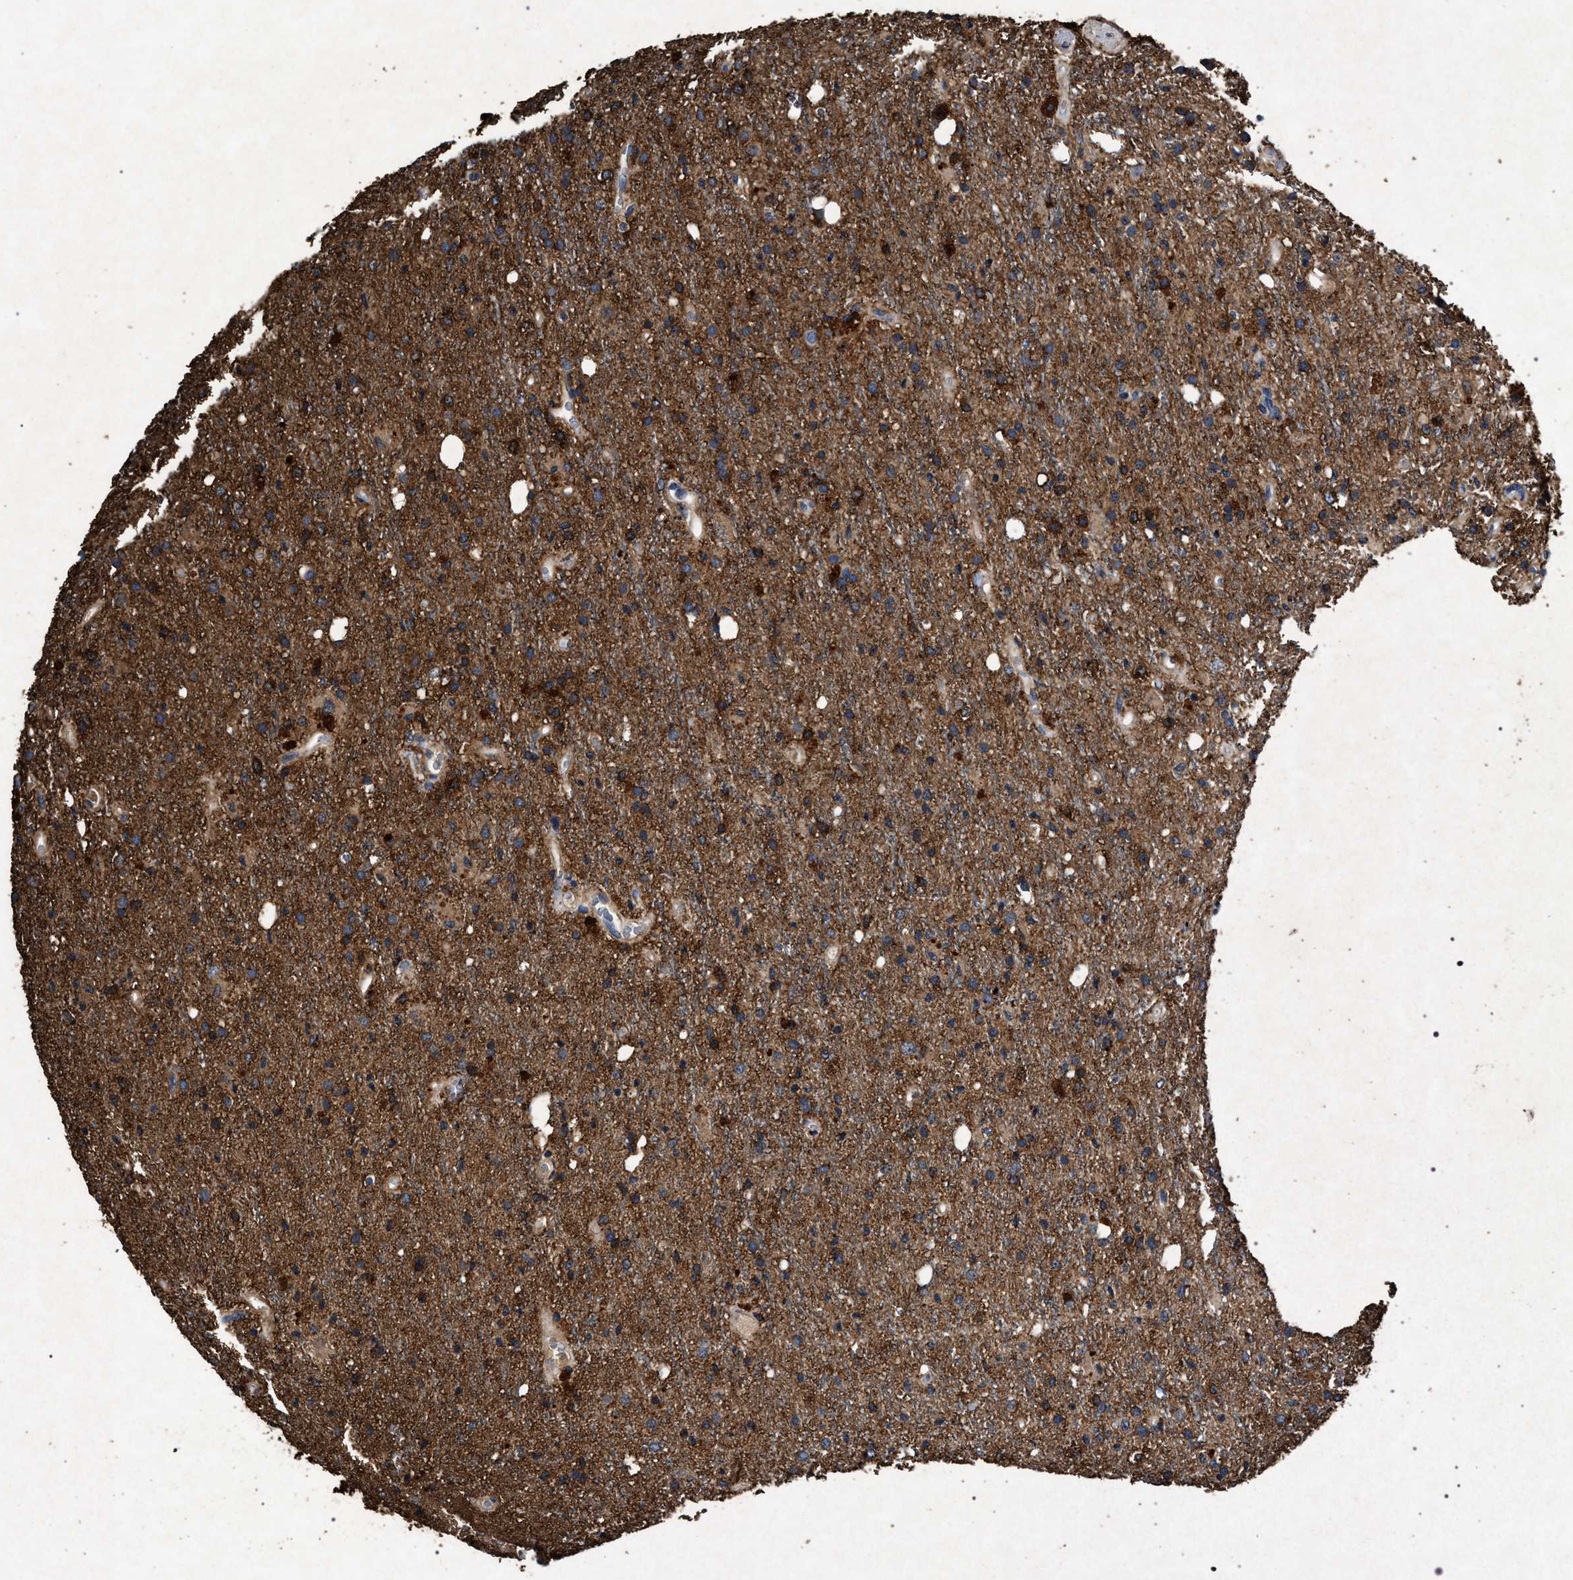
{"staining": {"intensity": "moderate", "quantity": ">75%", "location": "cytoplasmic/membranous"}, "tissue": "glioma", "cell_type": "Tumor cells", "image_type": "cancer", "snomed": [{"axis": "morphology", "description": "Glioma, malignant, High grade"}, {"axis": "topography", "description": "Brain"}], "caption": "Glioma tissue displays moderate cytoplasmic/membranous staining in about >75% of tumor cells, visualized by immunohistochemistry. (Brightfield microscopy of DAB IHC at high magnification).", "gene": "MARCKS", "patient": {"sex": "male", "age": 47}}